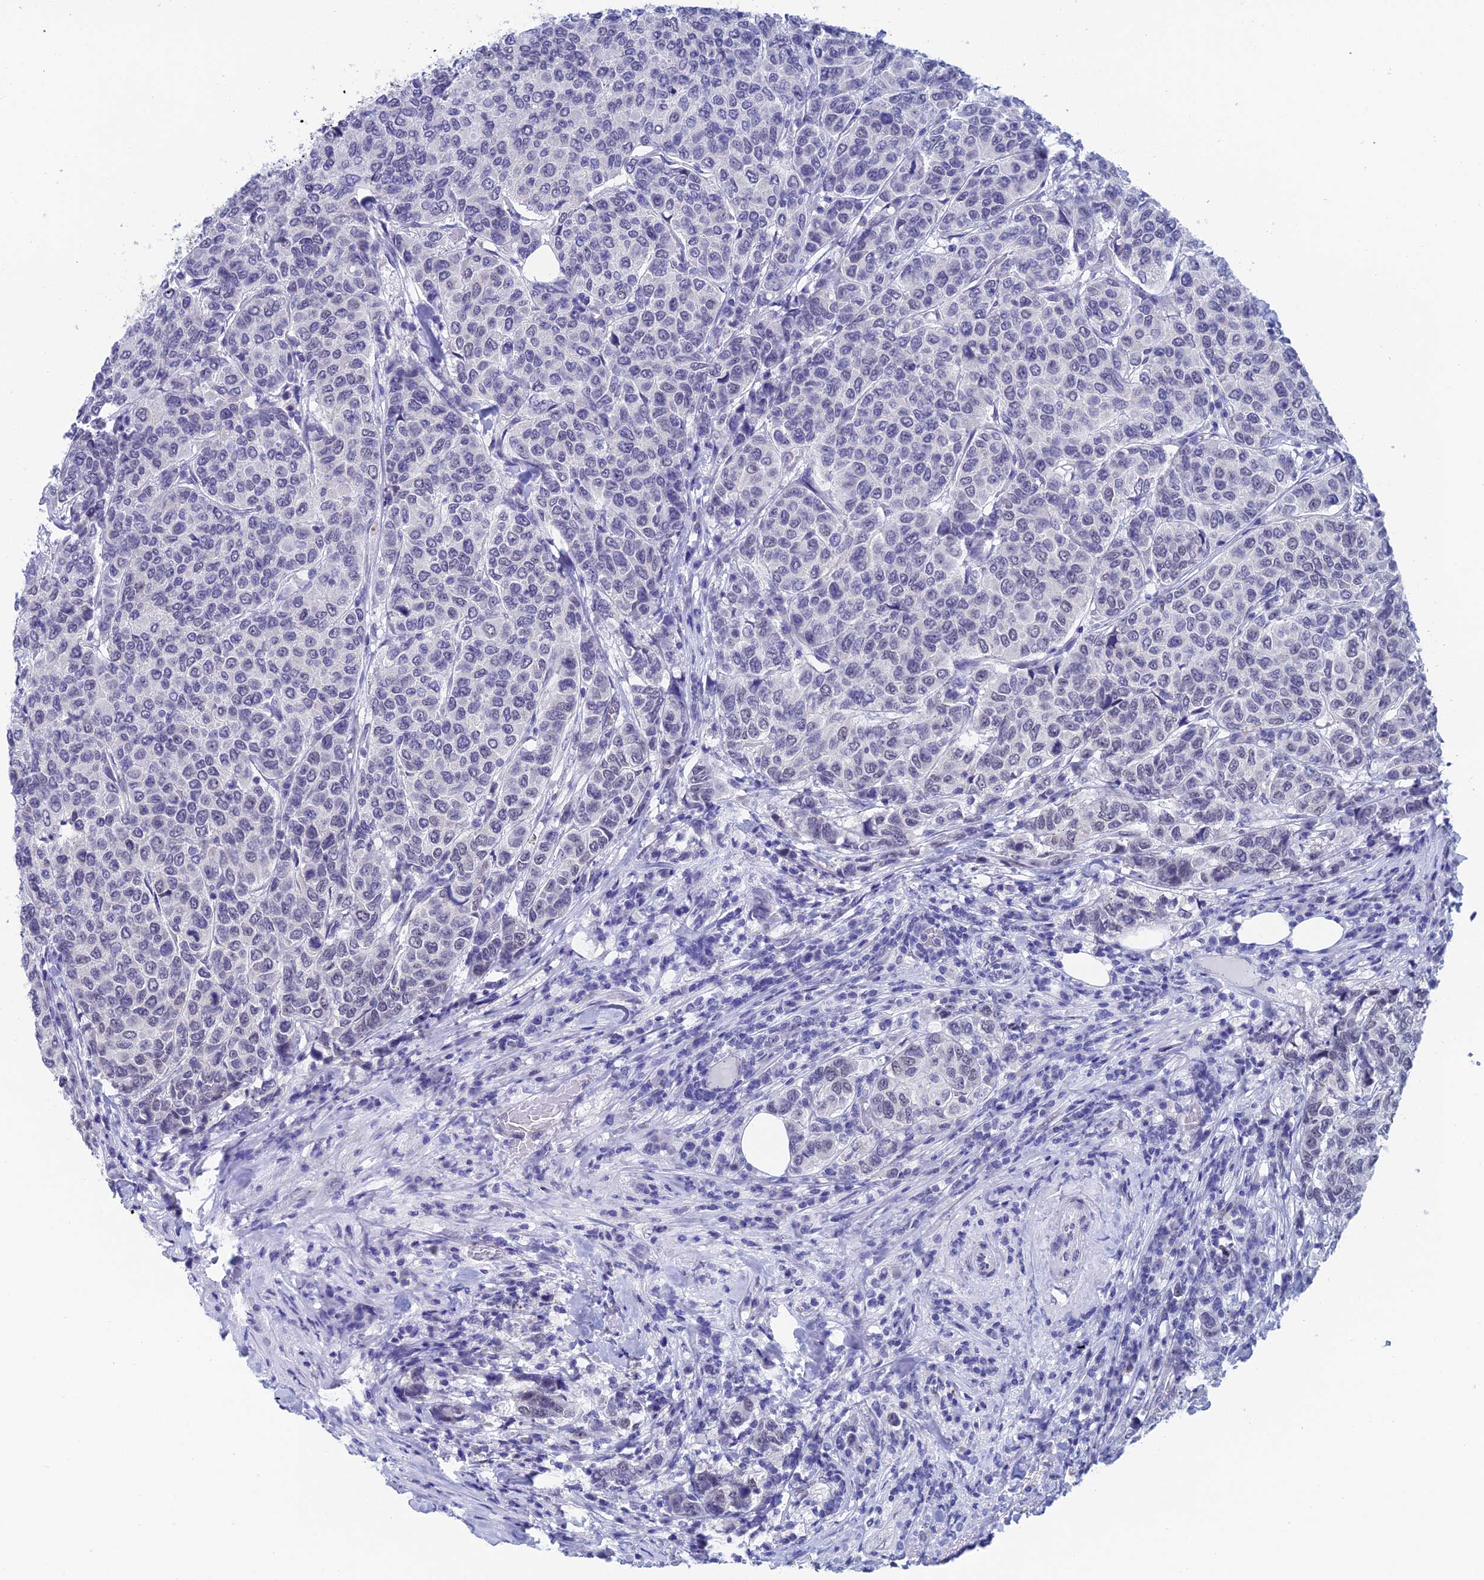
{"staining": {"intensity": "negative", "quantity": "none", "location": "none"}, "tissue": "breast cancer", "cell_type": "Tumor cells", "image_type": "cancer", "snomed": [{"axis": "morphology", "description": "Duct carcinoma"}, {"axis": "topography", "description": "Breast"}], "caption": "An immunohistochemistry image of breast cancer (intraductal carcinoma) is shown. There is no staining in tumor cells of breast cancer (intraductal carcinoma). (DAB (3,3'-diaminobenzidine) IHC with hematoxylin counter stain).", "gene": "NABP2", "patient": {"sex": "female", "age": 55}}